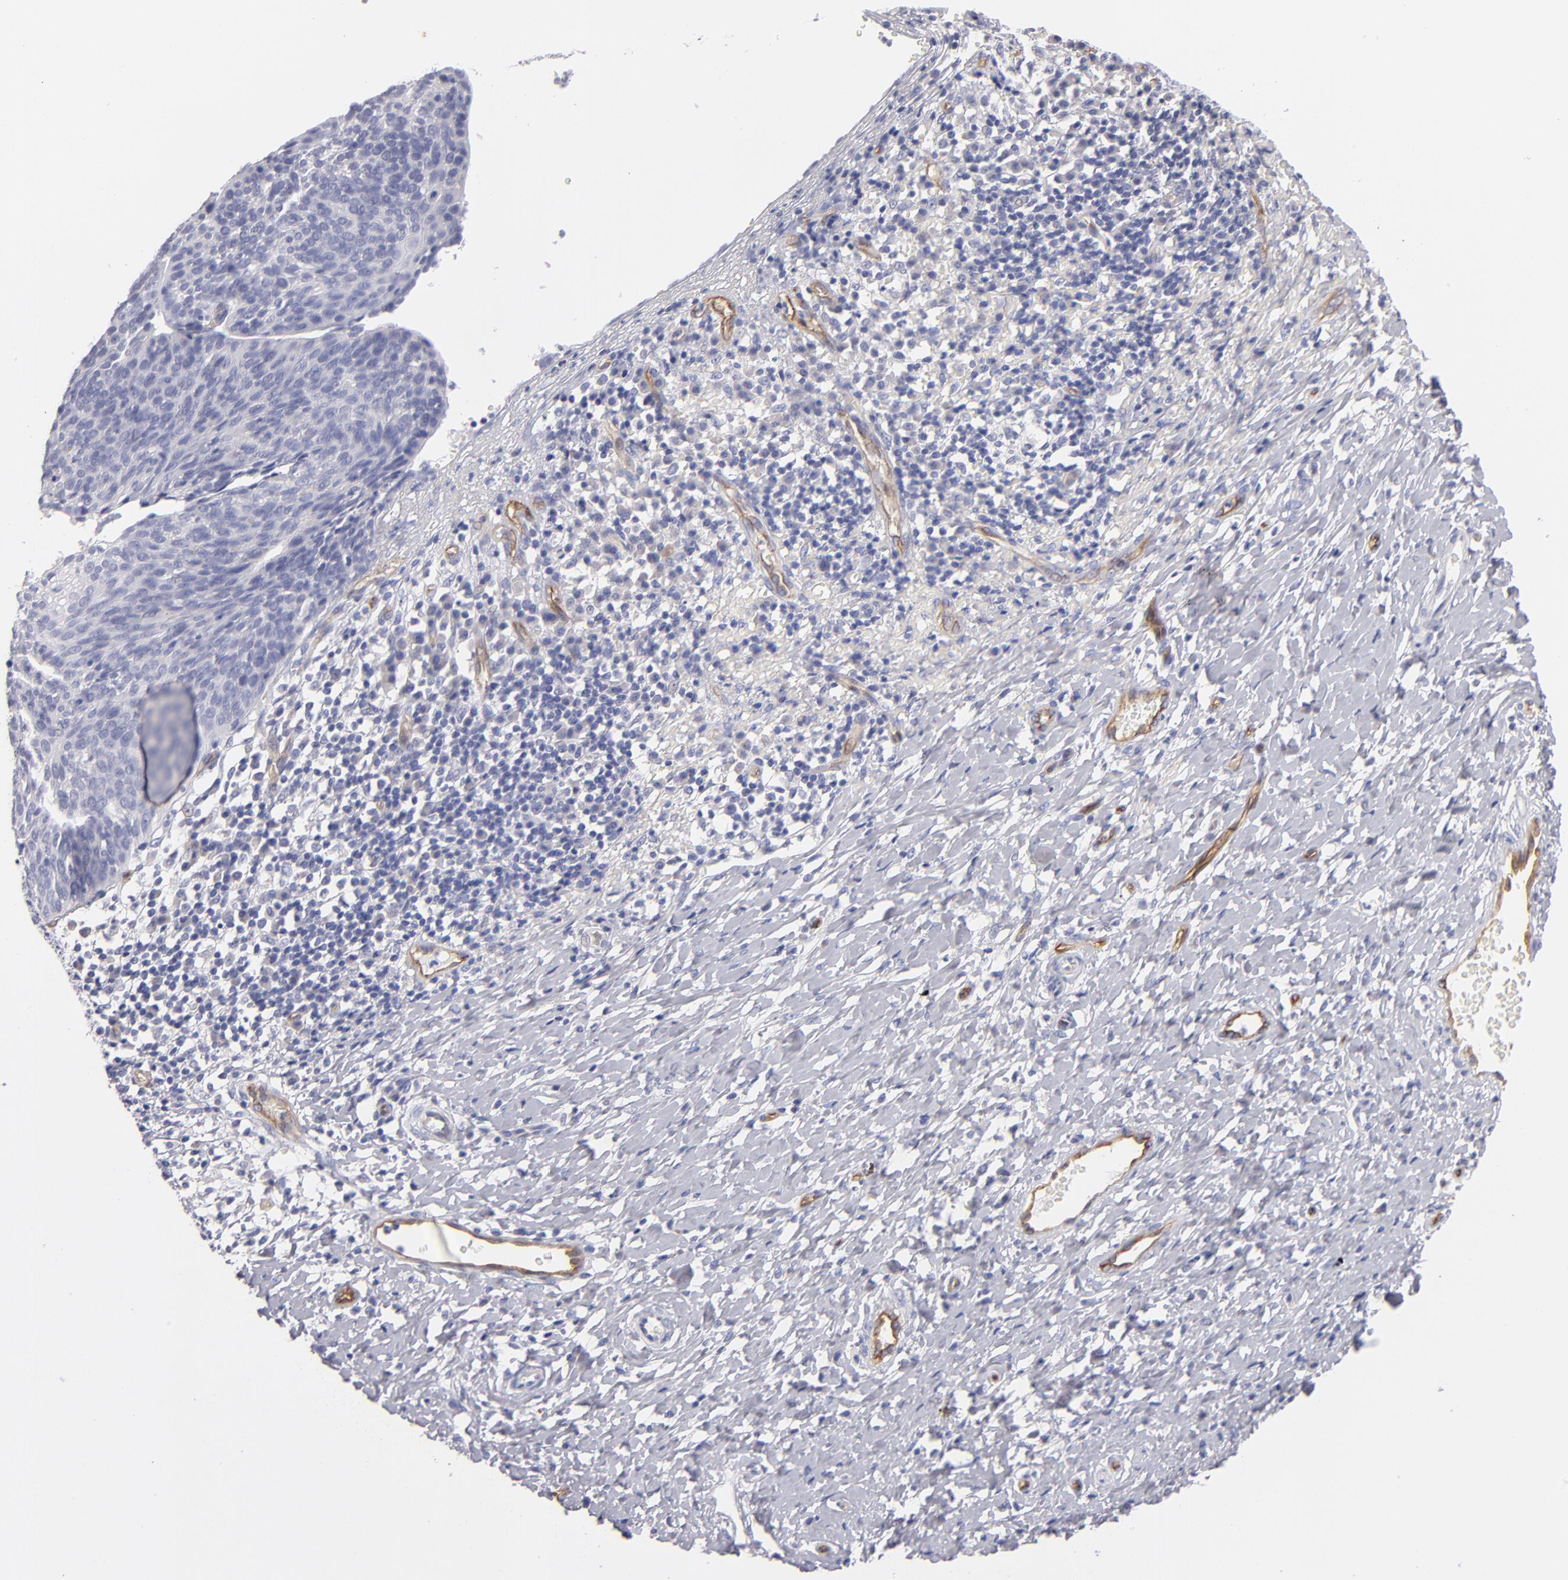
{"staining": {"intensity": "negative", "quantity": "none", "location": "none"}, "tissue": "cervical cancer", "cell_type": "Tumor cells", "image_type": "cancer", "snomed": [{"axis": "morphology", "description": "Normal tissue, NOS"}, {"axis": "morphology", "description": "Squamous cell carcinoma, NOS"}, {"axis": "topography", "description": "Cervix"}], "caption": "Tumor cells show no significant expression in cervical cancer (squamous cell carcinoma).", "gene": "PLVAP", "patient": {"sex": "female", "age": 39}}